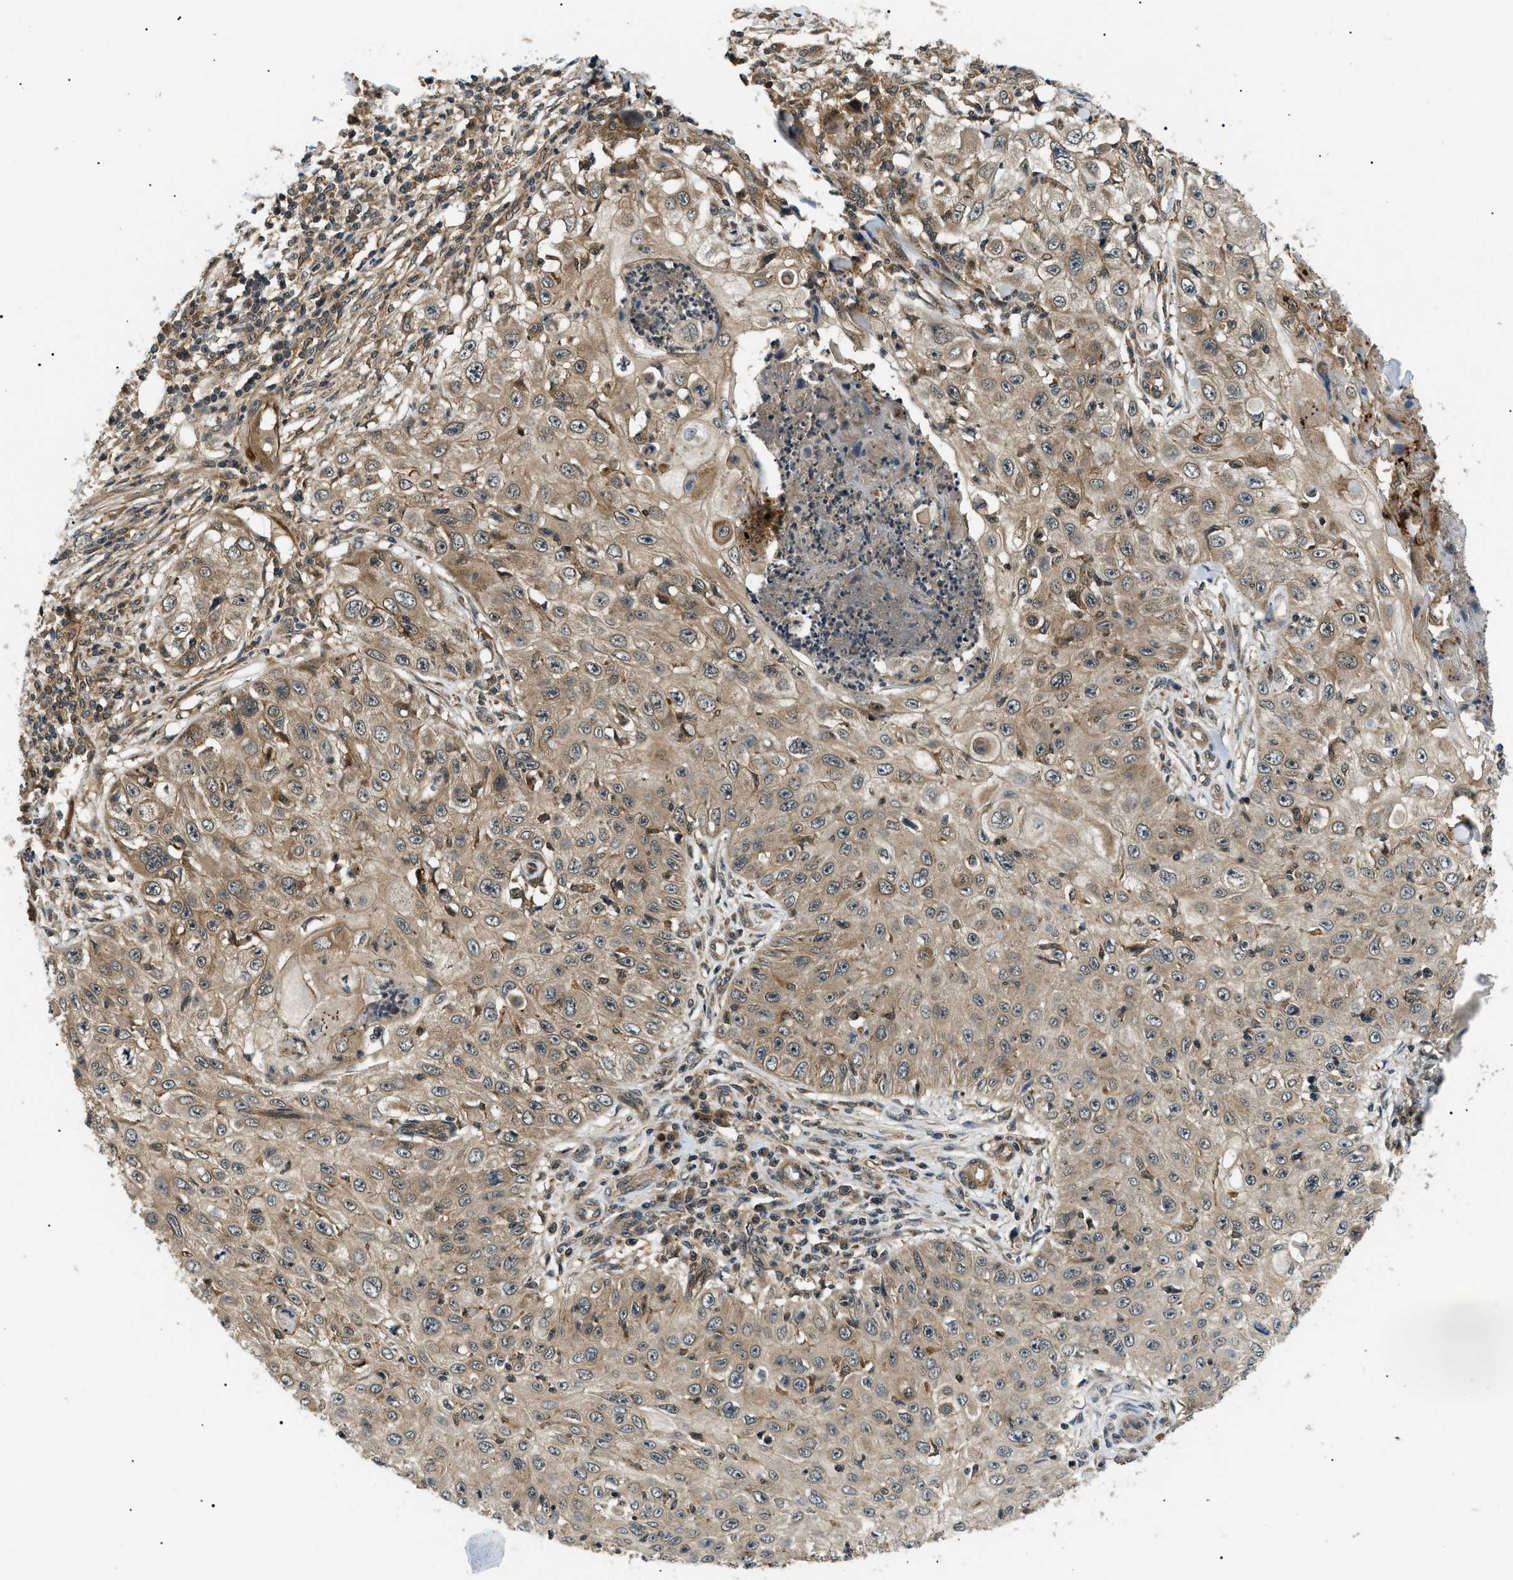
{"staining": {"intensity": "weak", "quantity": ">75%", "location": "cytoplasmic/membranous"}, "tissue": "skin cancer", "cell_type": "Tumor cells", "image_type": "cancer", "snomed": [{"axis": "morphology", "description": "Squamous cell carcinoma, NOS"}, {"axis": "topography", "description": "Skin"}], "caption": "Immunohistochemistry (IHC) micrograph of skin cancer stained for a protein (brown), which displays low levels of weak cytoplasmic/membranous positivity in about >75% of tumor cells.", "gene": "ATP6AP1", "patient": {"sex": "male", "age": 86}}